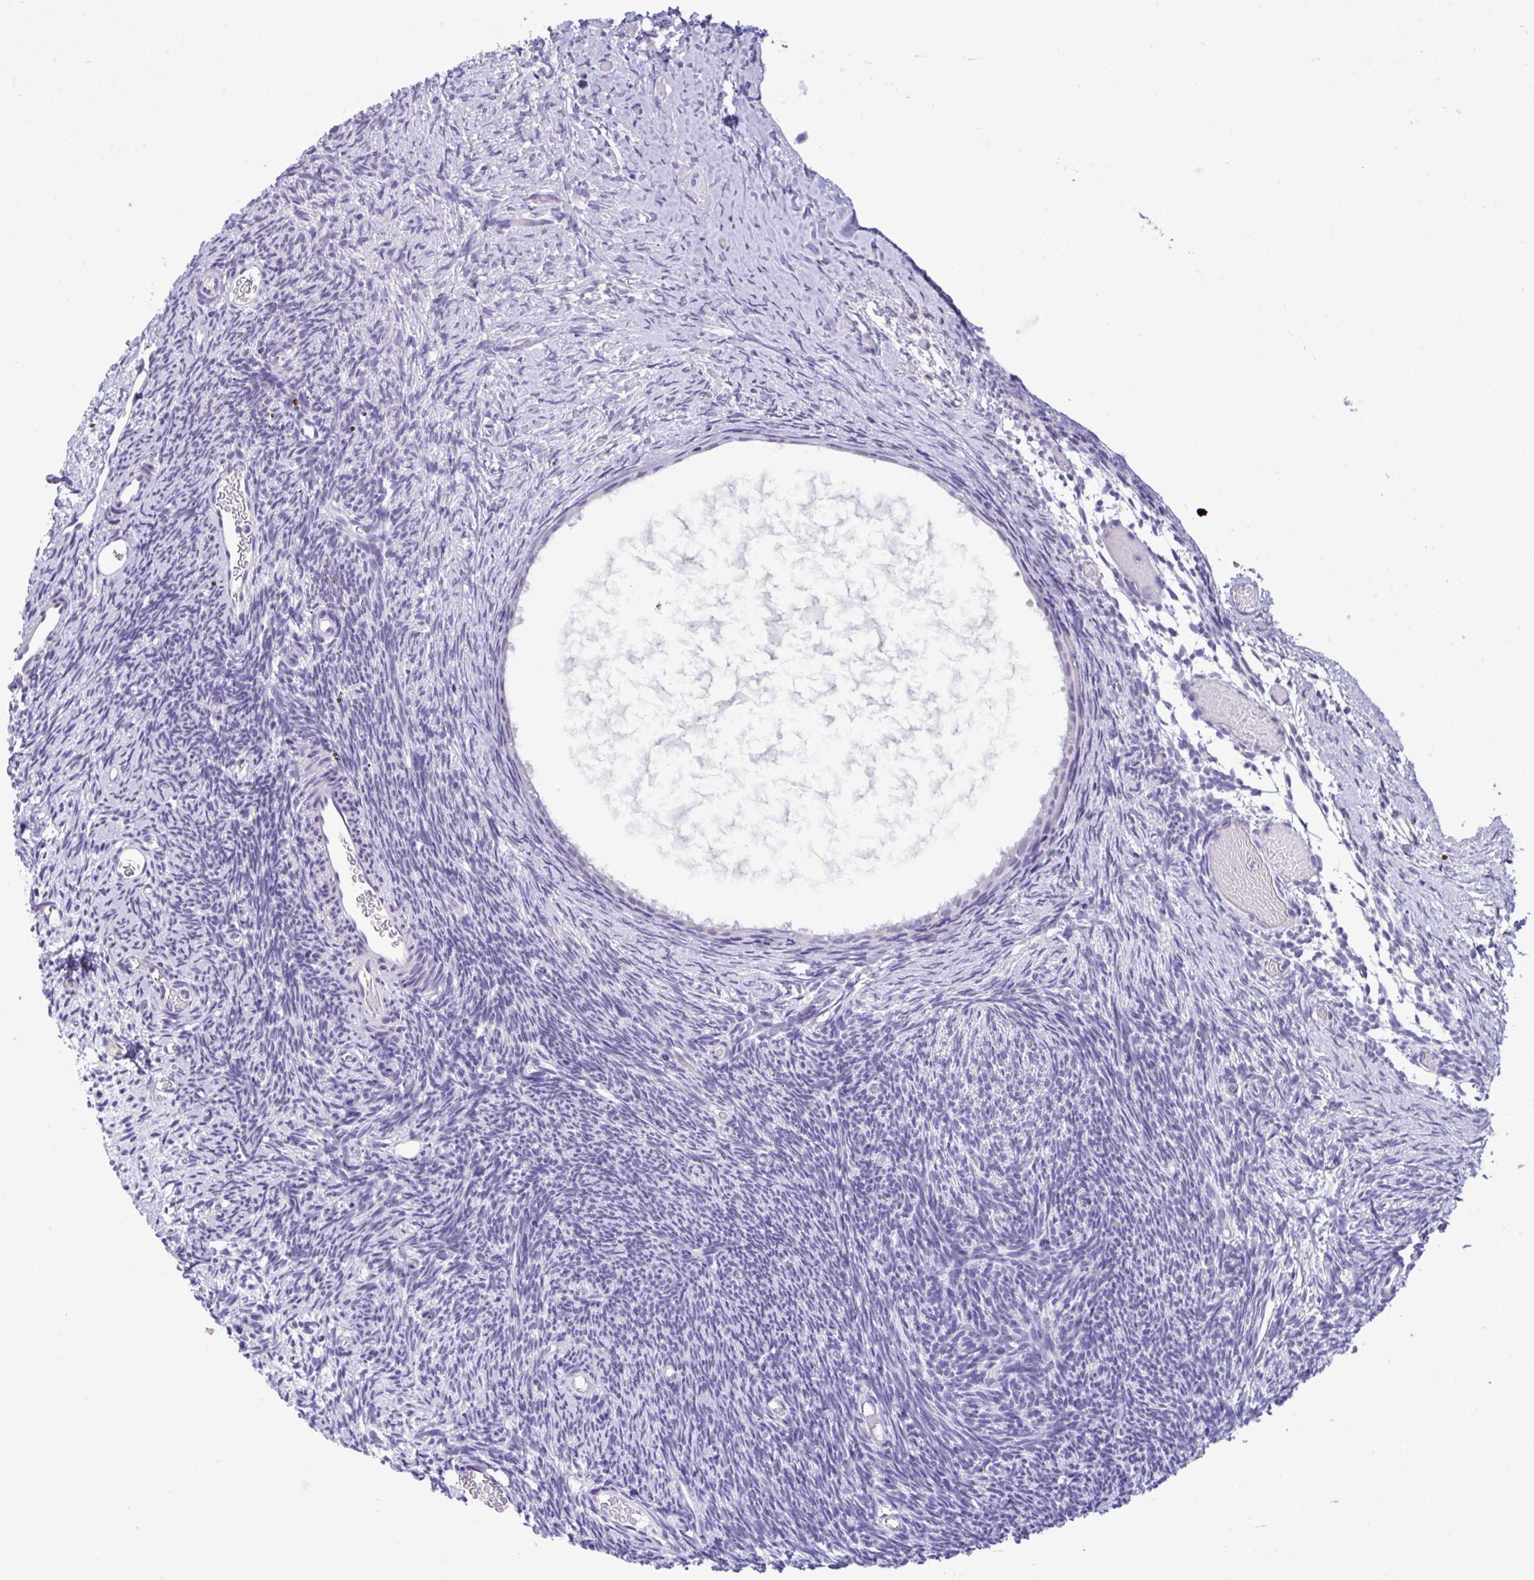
{"staining": {"intensity": "weak", "quantity": ">75%", "location": "cytoplasmic/membranous"}, "tissue": "ovary", "cell_type": "Follicle cells", "image_type": "normal", "snomed": [{"axis": "morphology", "description": "Normal tissue, NOS"}, {"axis": "topography", "description": "Ovary"}], "caption": "This image exhibits immunohistochemistry staining of benign ovary, with low weak cytoplasmic/membranous staining in approximately >75% of follicle cells.", "gene": "YBX2", "patient": {"sex": "female", "age": 39}}